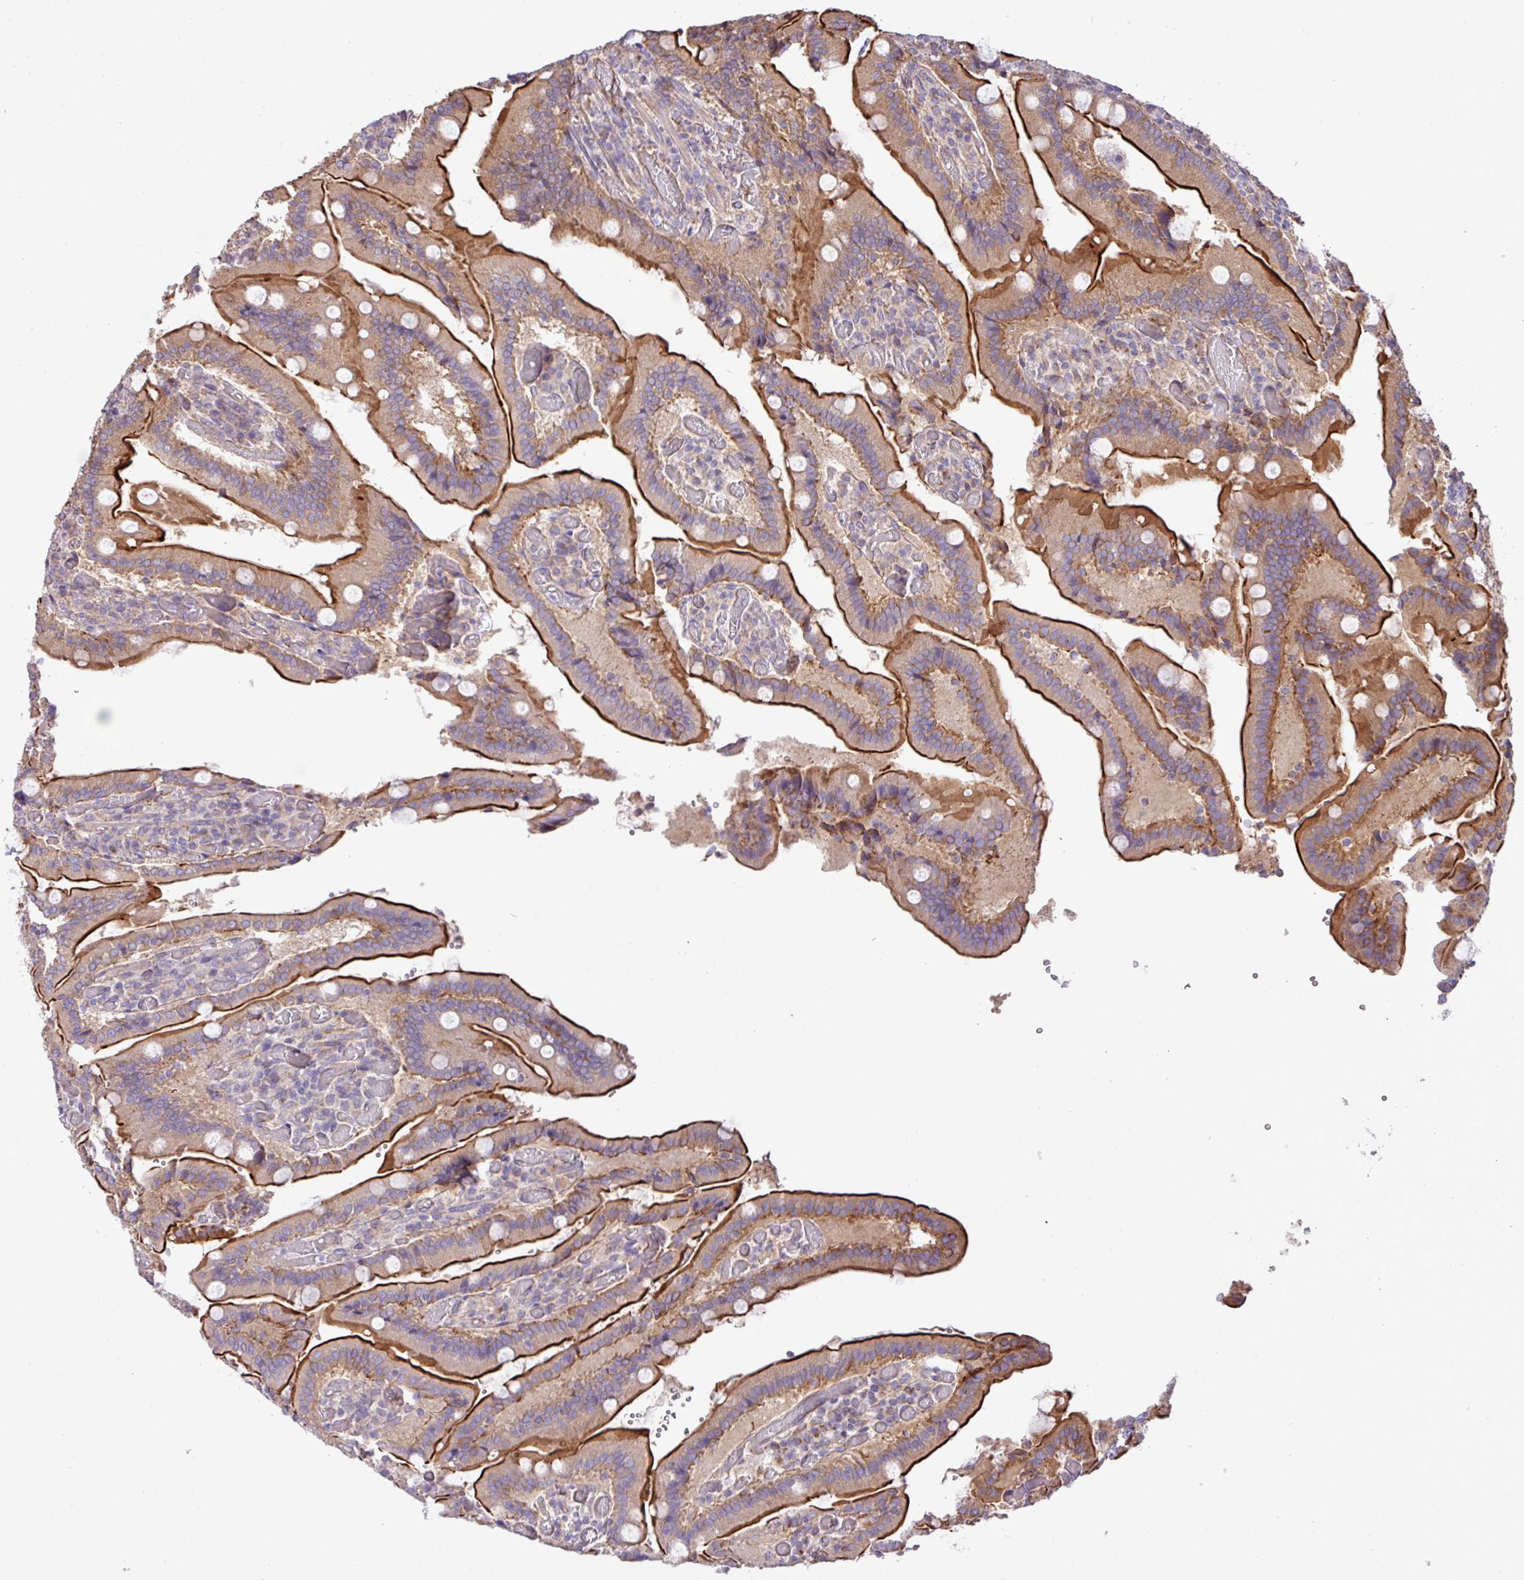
{"staining": {"intensity": "strong", "quantity": ">75%", "location": "cytoplasmic/membranous"}, "tissue": "duodenum", "cell_type": "Glandular cells", "image_type": "normal", "snomed": [{"axis": "morphology", "description": "Normal tissue, NOS"}, {"axis": "topography", "description": "Duodenum"}], "caption": "Glandular cells show high levels of strong cytoplasmic/membranous expression in approximately >75% of cells in unremarkable human duodenum. The staining is performed using DAB (3,3'-diaminobenzidine) brown chromogen to label protein expression. The nuclei are counter-stained blue using hematoxylin.", "gene": "LRRC53", "patient": {"sex": "female", "age": 62}}